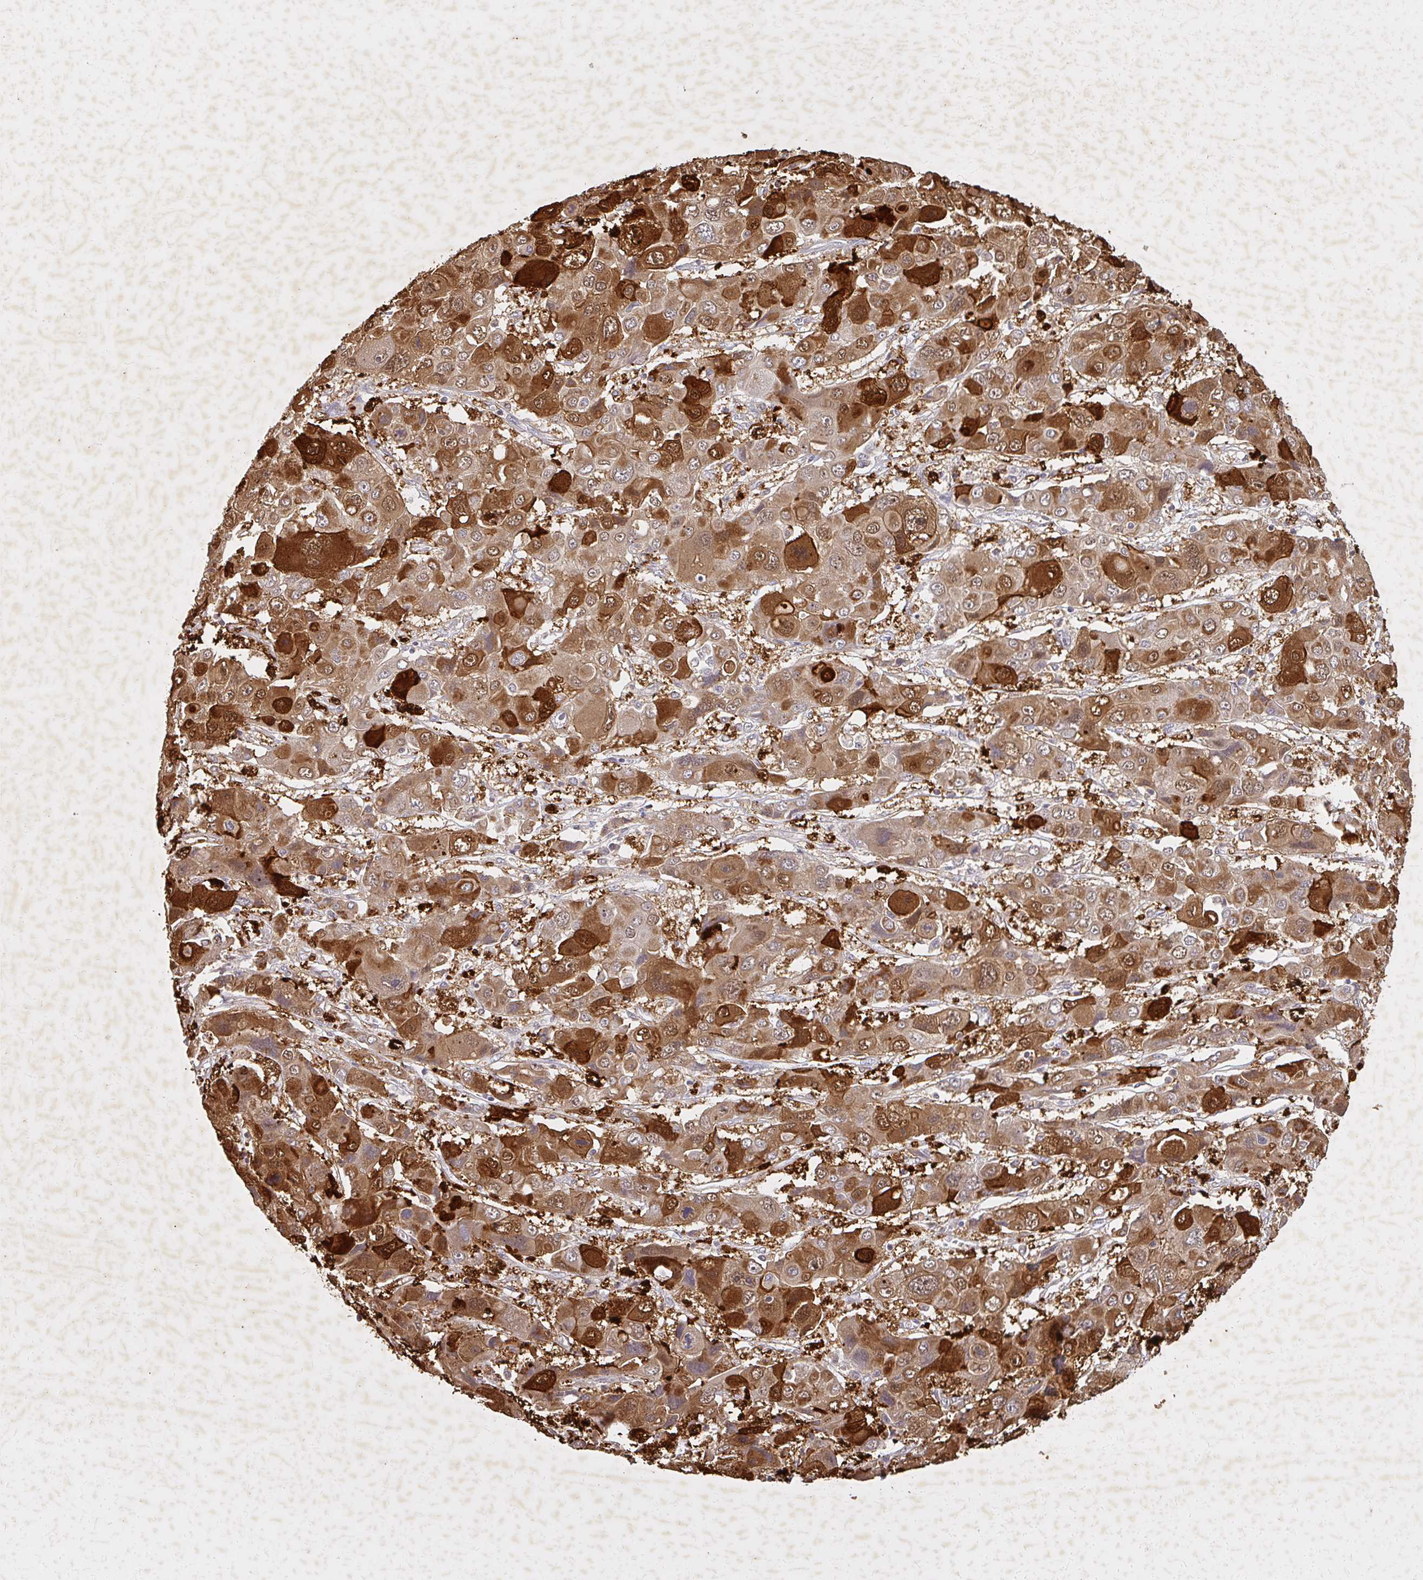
{"staining": {"intensity": "strong", "quantity": ">75%", "location": "cytoplasmic/membranous,nuclear"}, "tissue": "liver cancer", "cell_type": "Tumor cells", "image_type": "cancer", "snomed": [{"axis": "morphology", "description": "Cholangiocarcinoma"}, {"axis": "topography", "description": "Liver"}], "caption": "Cholangiocarcinoma (liver) stained for a protein (brown) demonstrates strong cytoplasmic/membranous and nuclear positive staining in about >75% of tumor cells.", "gene": "LARS2", "patient": {"sex": "male", "age": 67}}